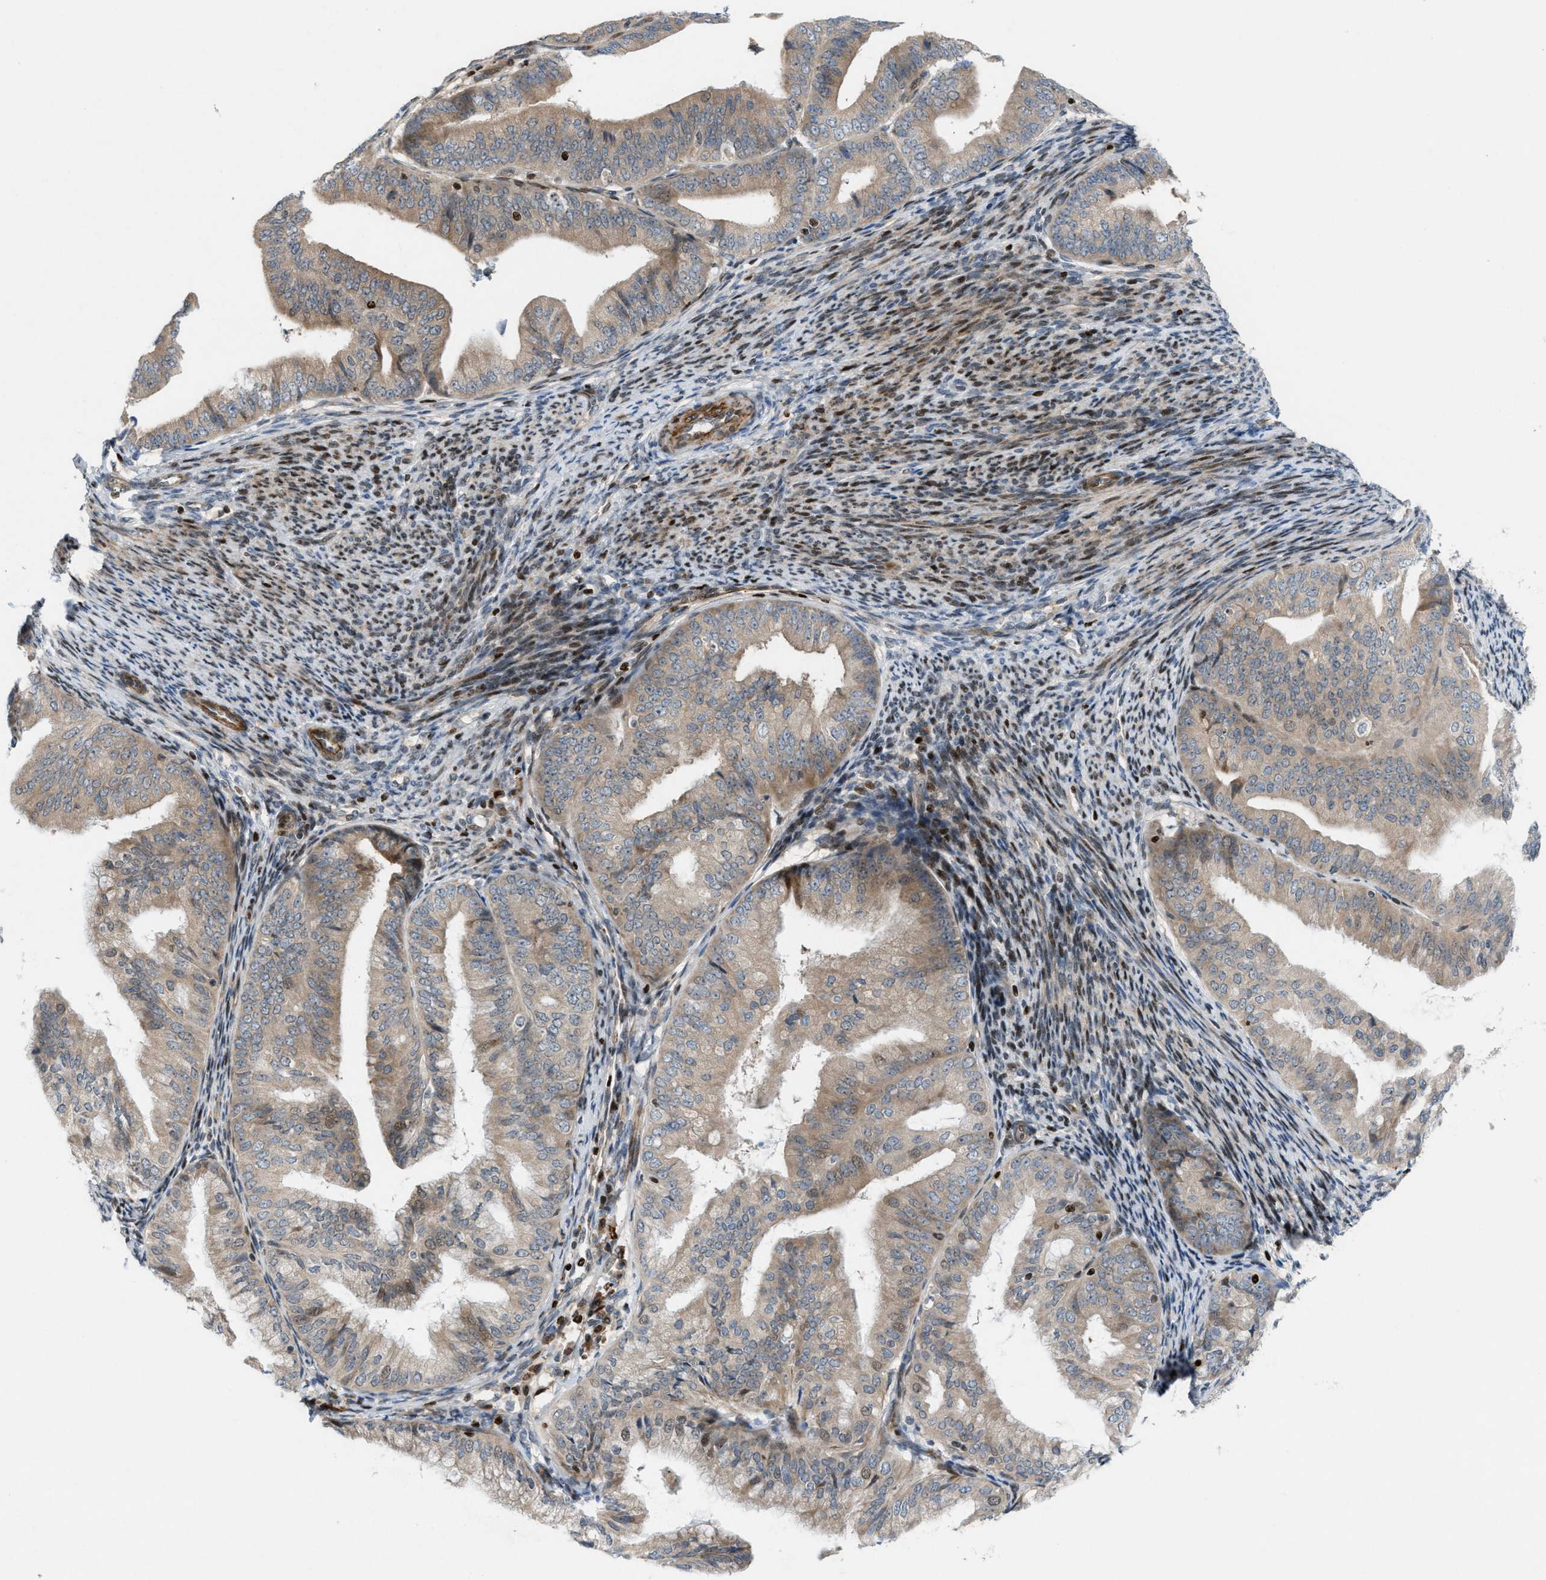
{"staining": {"intensity": "weak", "quantity": ">75%", "location": "cytoplasmic/membranous"}, "tissue": "endometrial cancer", "cell_type": "Tumor cells", "image_type": "cancer", "snomed": [{"axis": "morphology", "description": "Adenocarcinoma, NOS"}, {"axis": "topography", "description": "Endometrium"}], "caption": "Protein staining by immunohistochemistry exhibits weak cytoplasmic/membranous expression in approximately >75% of tumor cells in adenocarcinoma (endometrial).", "gene": "ZNF276", "patient": {"sex": "female", "age": 63}}